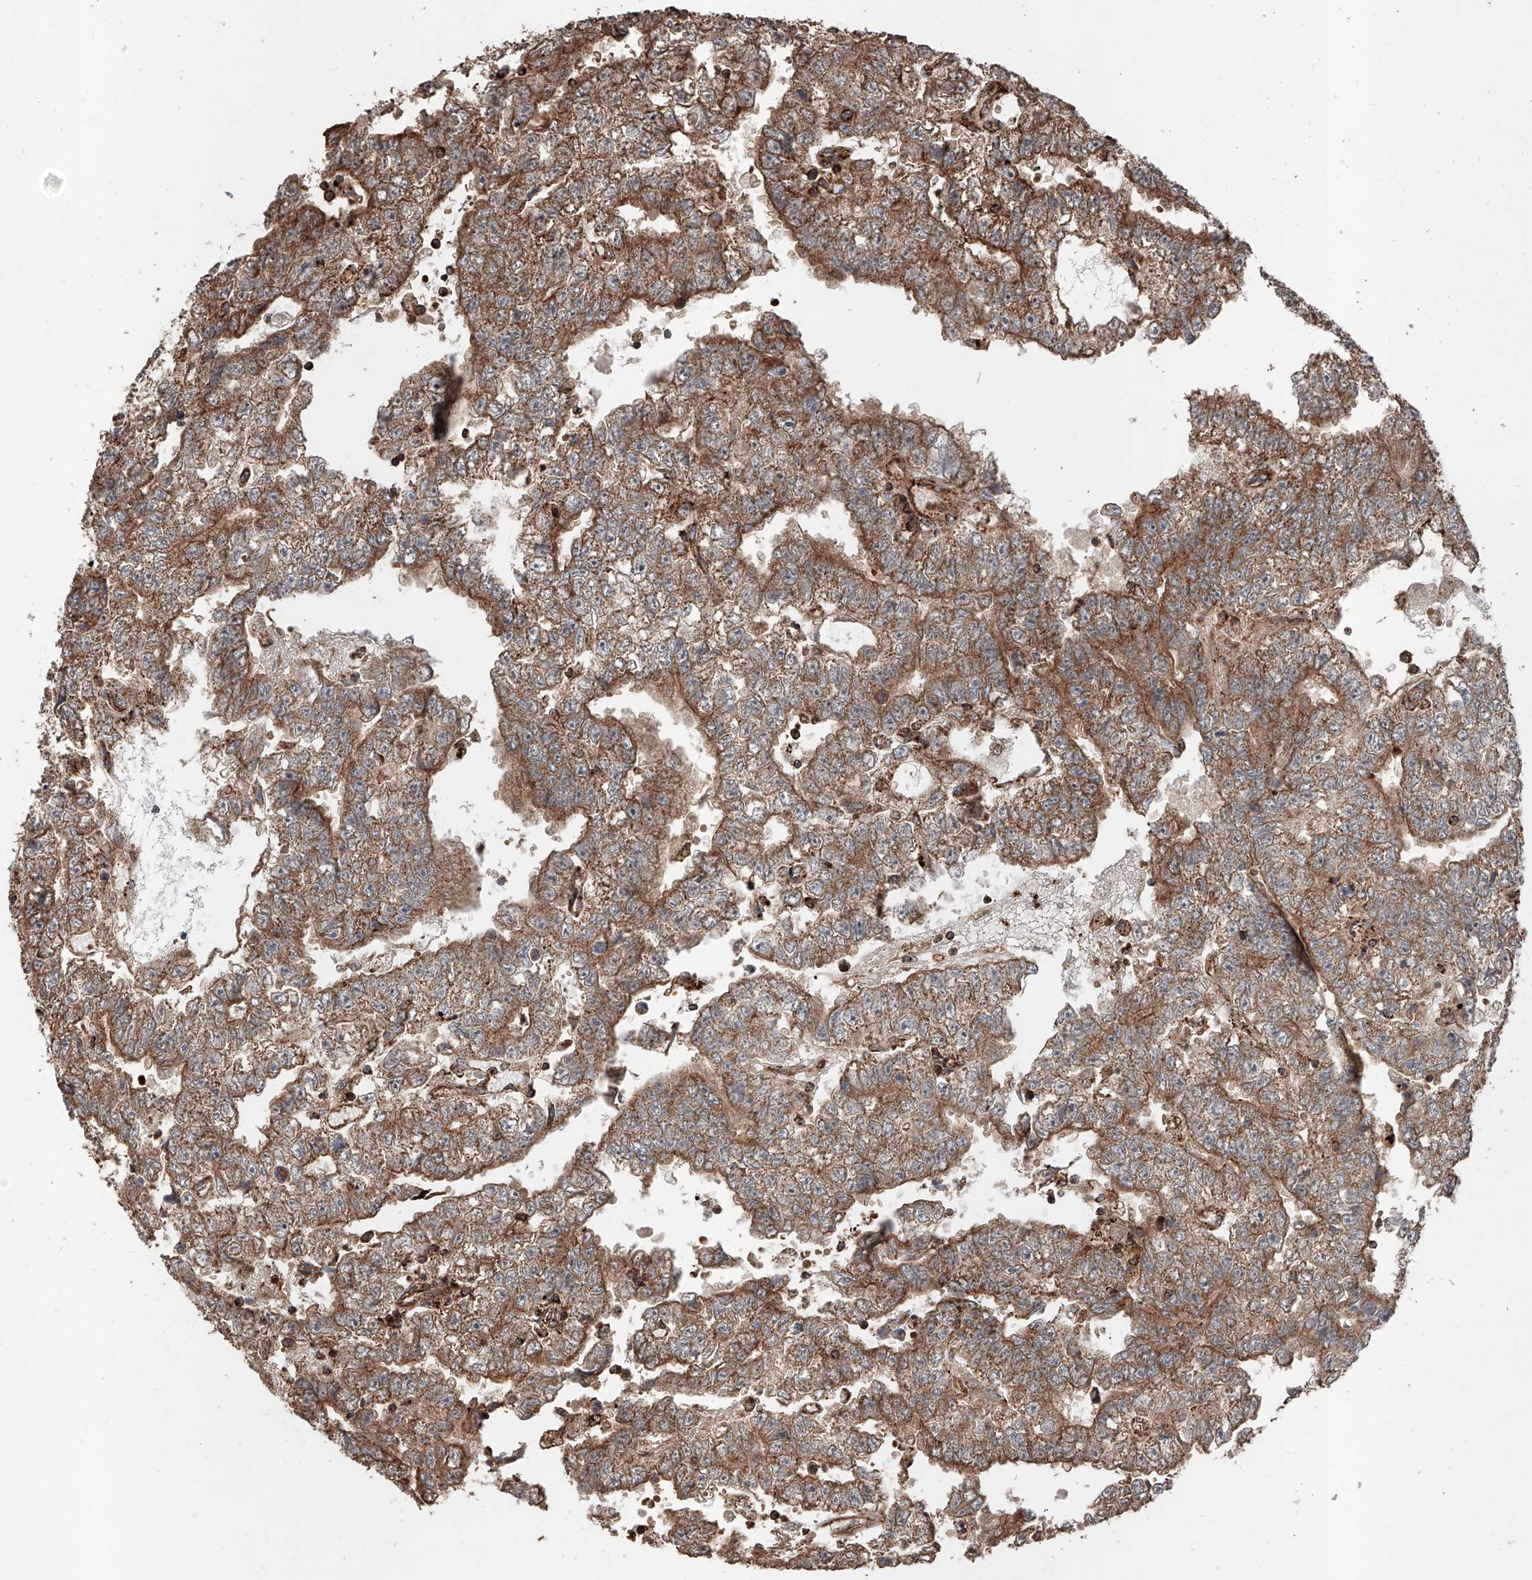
{"staining": {"intensity": "moderate", "quantity": ">75%", "location": "cytoplasmic/membranous"}, "tissue": "testis cancer", "cell_type": "Tumor cells", "image_type": "cancer", "snomed": [{"axis": "morphology", "description": "Carcinoma, Embryonal, NOS"}, {"axis": "topography", "description": "Testis"}], "caption": "Embryonal carcinoma (testis) tissue shows moderate cytoplasmic/membranous staining in about >75% of tumor cells", "gene": "PISD", "patient": {"sex": "male", "age": 25}}